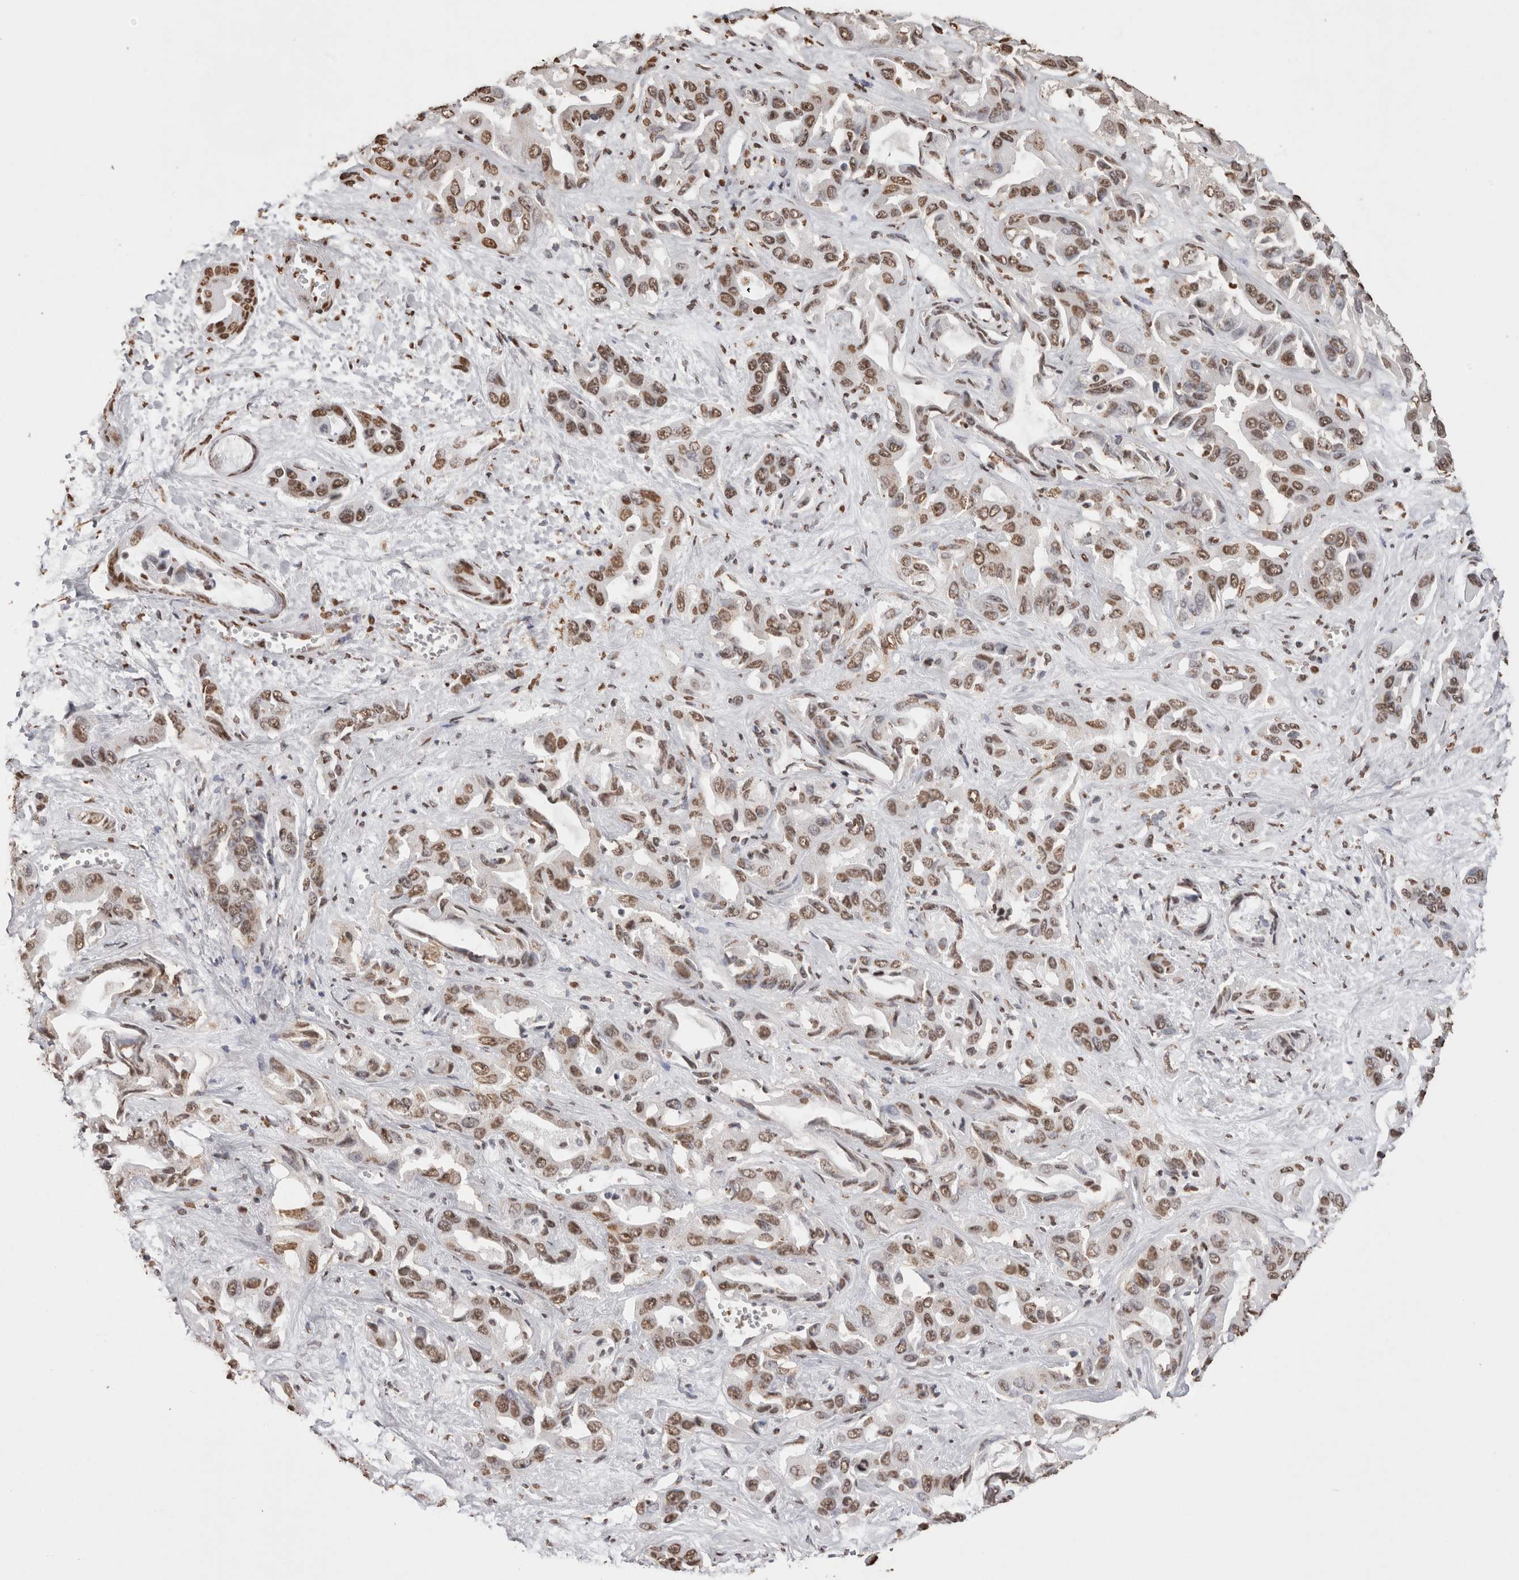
{"staining": {"intensity": "moderate", "quantity": ">75%", "location": "nuclear"}, "tissue": "liver cancer", "cell_type": "Tumor cells", "image_type": "cancer", "snomed": [{"axis": "morphology", "description": "Cholangiocarcinoma"}, {"axis": "topography", "description": "Liver"}], "caption": "High-magnification brightfield microscopy of liver cancer stained with DAB (3,3'-diaminobenzidine) (brown) and counterstained with hematoxylin (blue). tumor cells exhibit moderate nuclear expression is identified in about>75% of cells.", "gene": "NTHL1", "patient": {"sex": "female", "age": 52}}